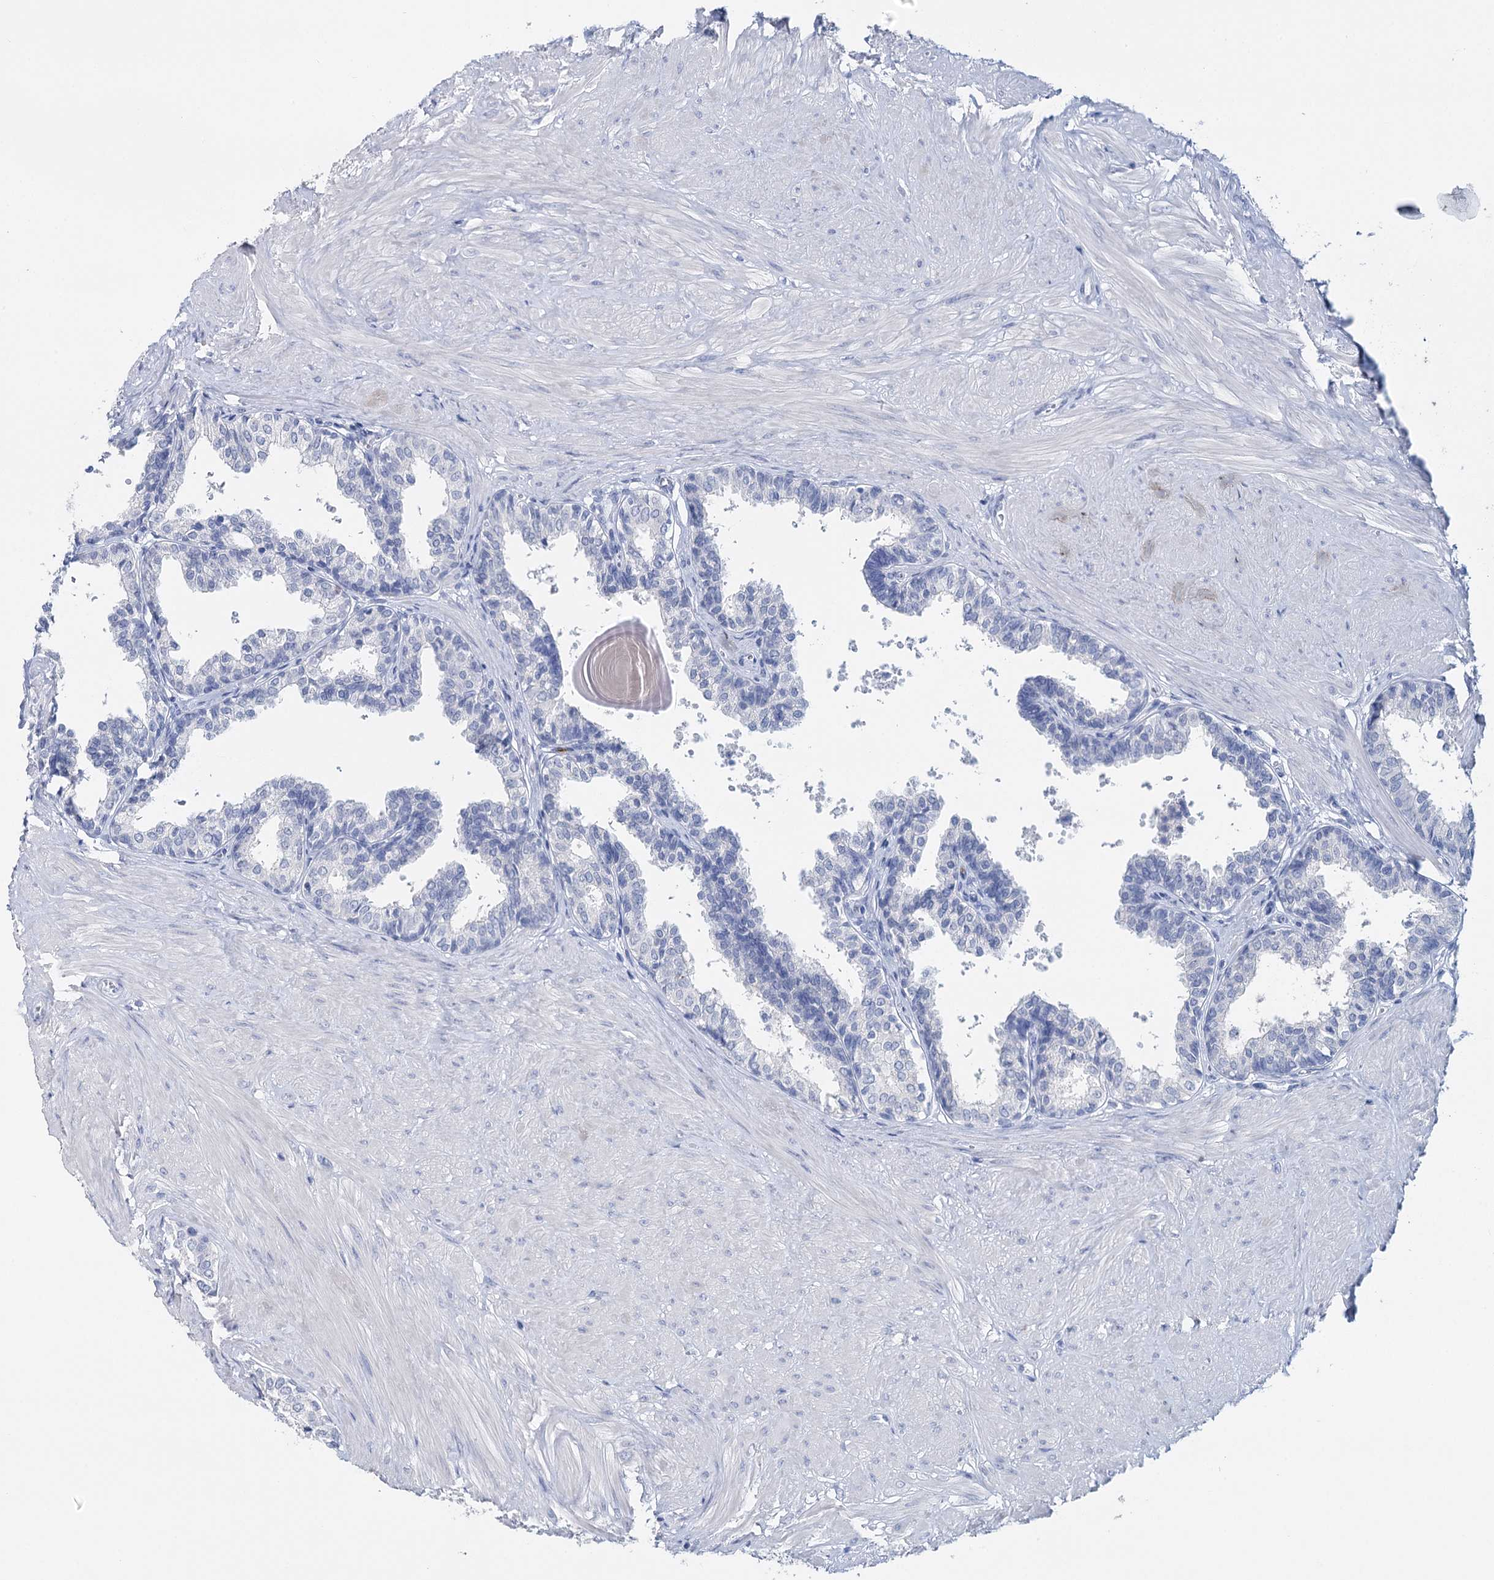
{"staining": {"intensity": "negative", "quantity": "none", "location": "none"}, "tissue": "prostate", "cell_type": "Glandular cells", "image_type": "normal", "snomed": [{"axis": "morphology", "description": "Normal tissue, NOS"}, {"axis": "topography", "description": "Prostate"}], "caption": "IHC histopathology image of normal prostate: prostate stained with DAB demonstrates no significant protein positivity in glandular cells. The staining is performed using DAB (3,3'-diaminobenzidine) brown chromogen with nuclei counter-stained in using hematoxylin.", "gene": "CEACAM8", "patient": {"sex": "male", "age": 48}}